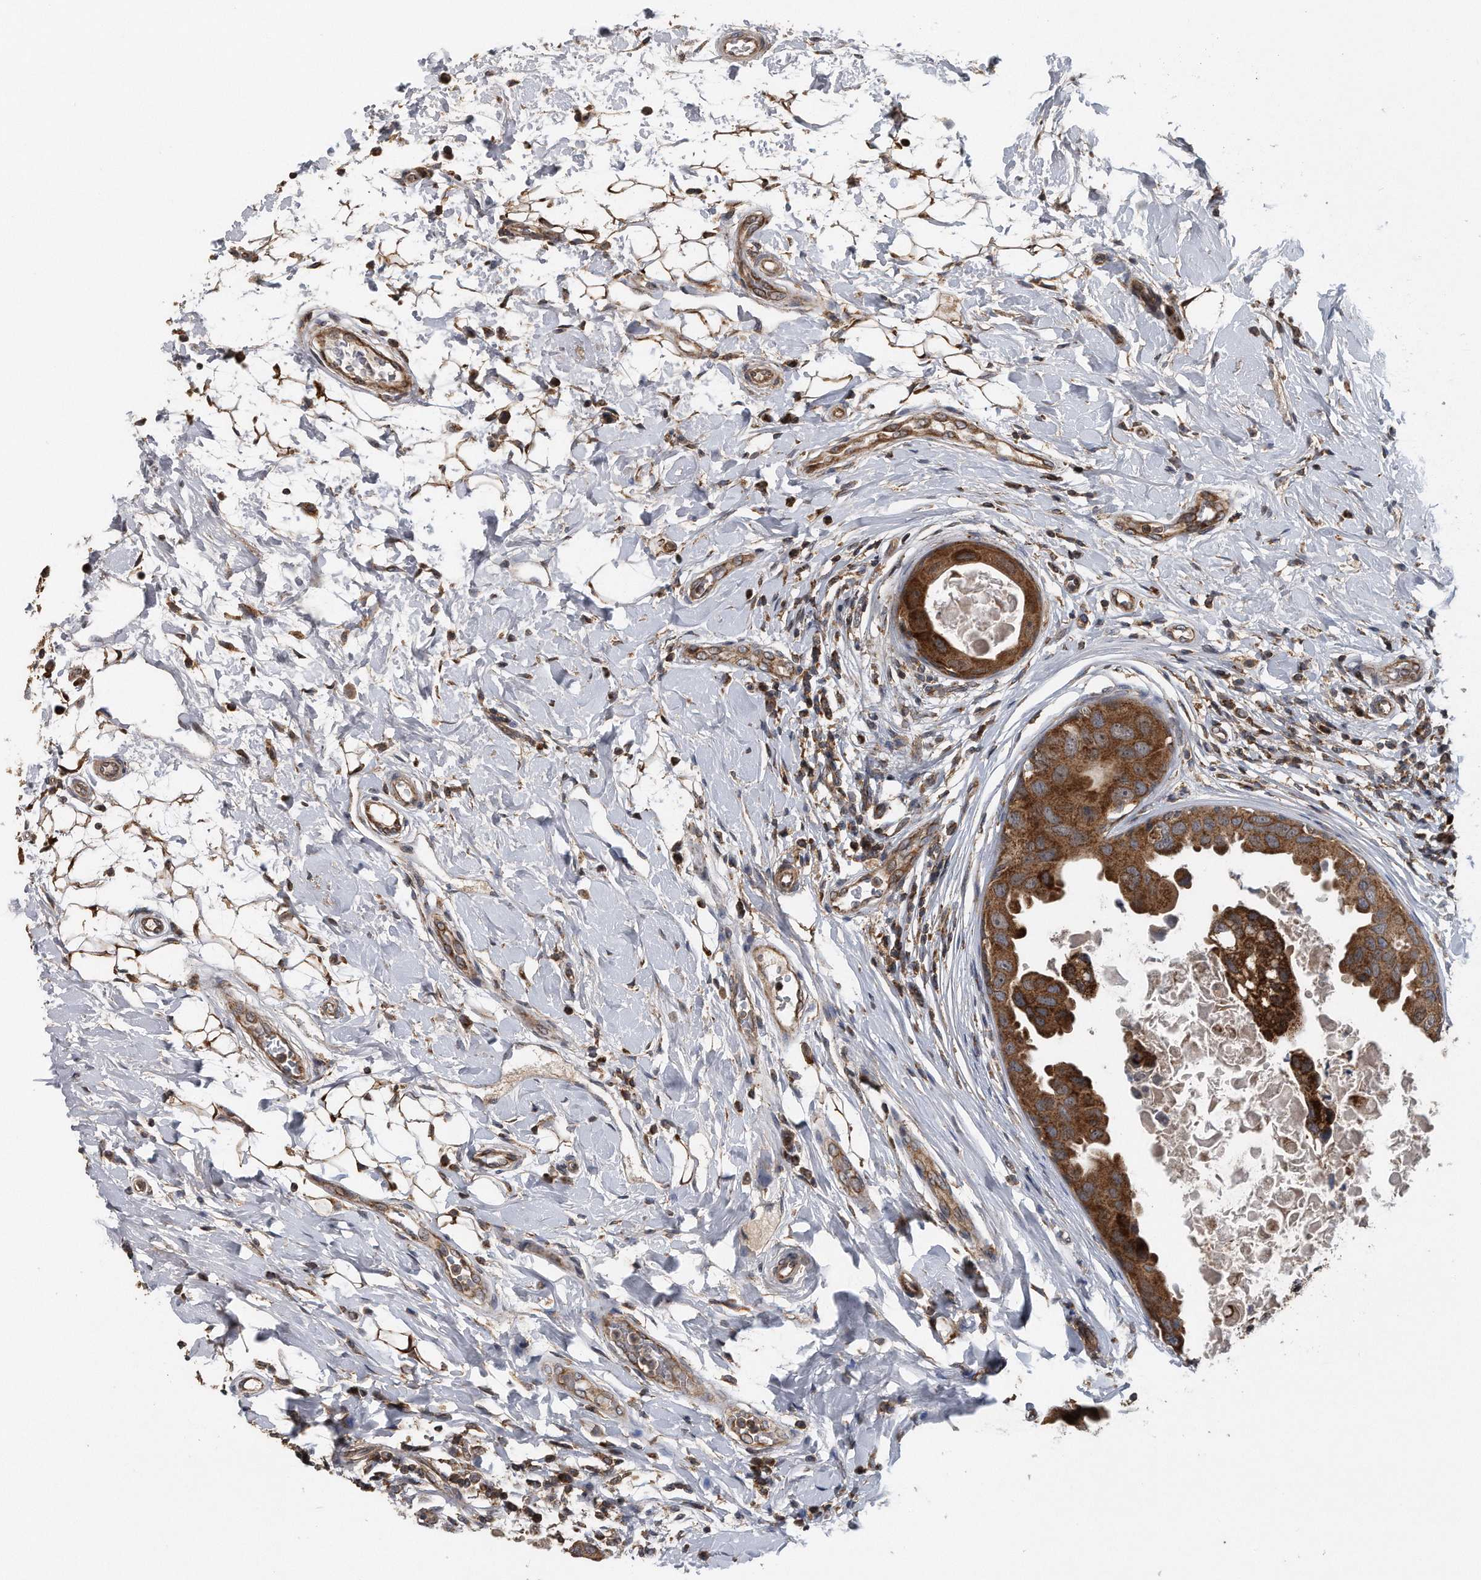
{"staining": {"intensity": "strong", "quantity": ">75%", "location": "cytoplasmic/membranous"}, "tissue": "breast cancer", "cell_type": "Tumor cells", "image_type": "cancer", "snomed": [{"axis": "morphology", "description": "Duct carcinoma"}, {"axis": "topography", "description": "Breast"}], "caption": "IHC image of breast invasive ductal carcinoma stained for a protein (brown), which shows high levels of strong cytoplasmic/membranous positivity in about >75% of tumor cells.", "gene": "ALPK2", "patient": {"sex": "female", "age": 27}}